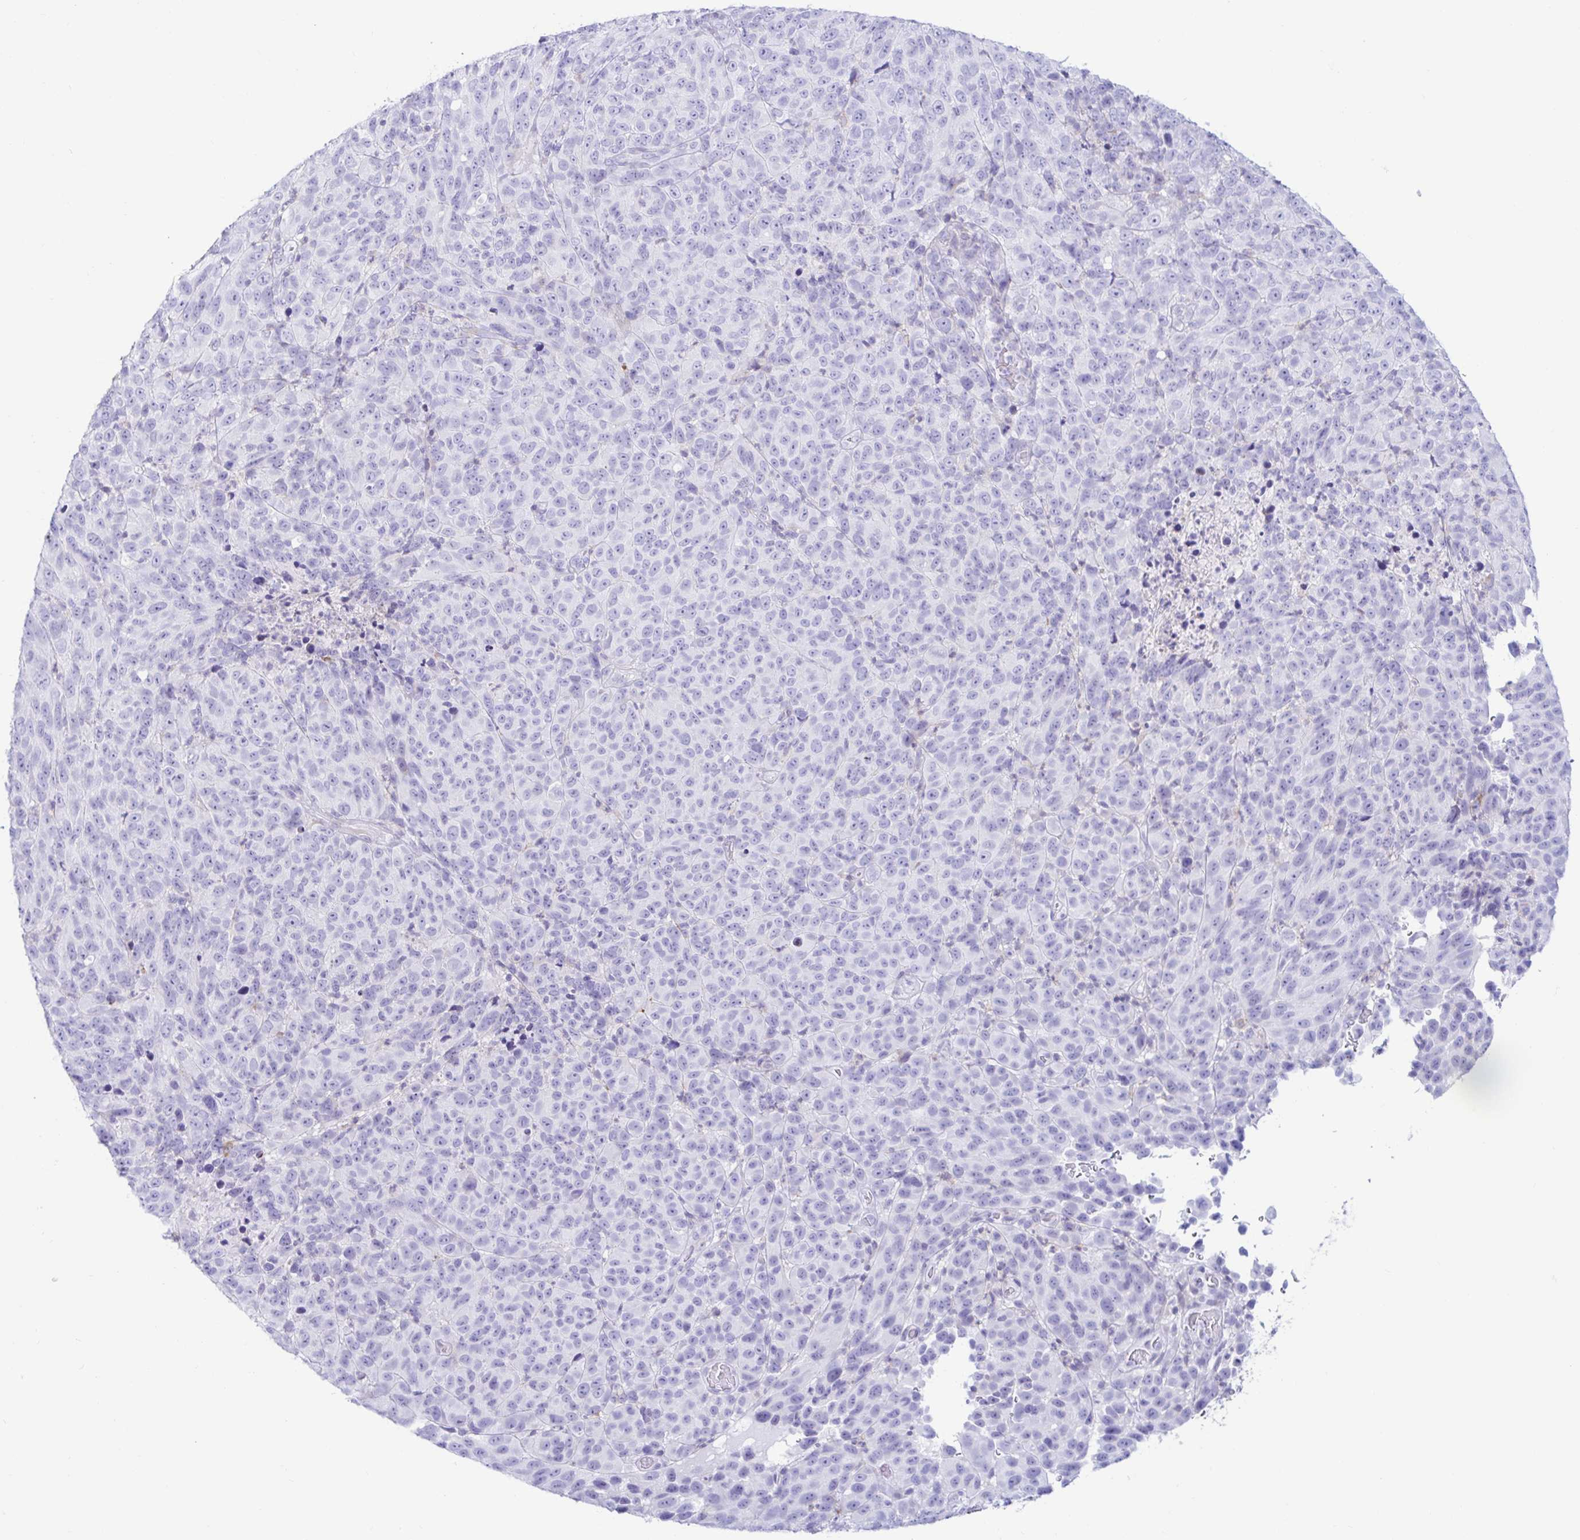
{"staining": {"intensity": "negative", "quantity": "none", "location": "none"}, "tissue": "melanoma", "cell_type": "Tumor cells", "image_type": "cancer", "snomed": [{"axis": "morphology", "description": "Malignant melanoma, NOS"}, {"axis": "topography", "description": "Skin"}], "caption": "The histopathology image exhibits no staining of tumor cells in melanoma.", "gene": "BEST1", "patient": {"sex": "male", "age": 85}}